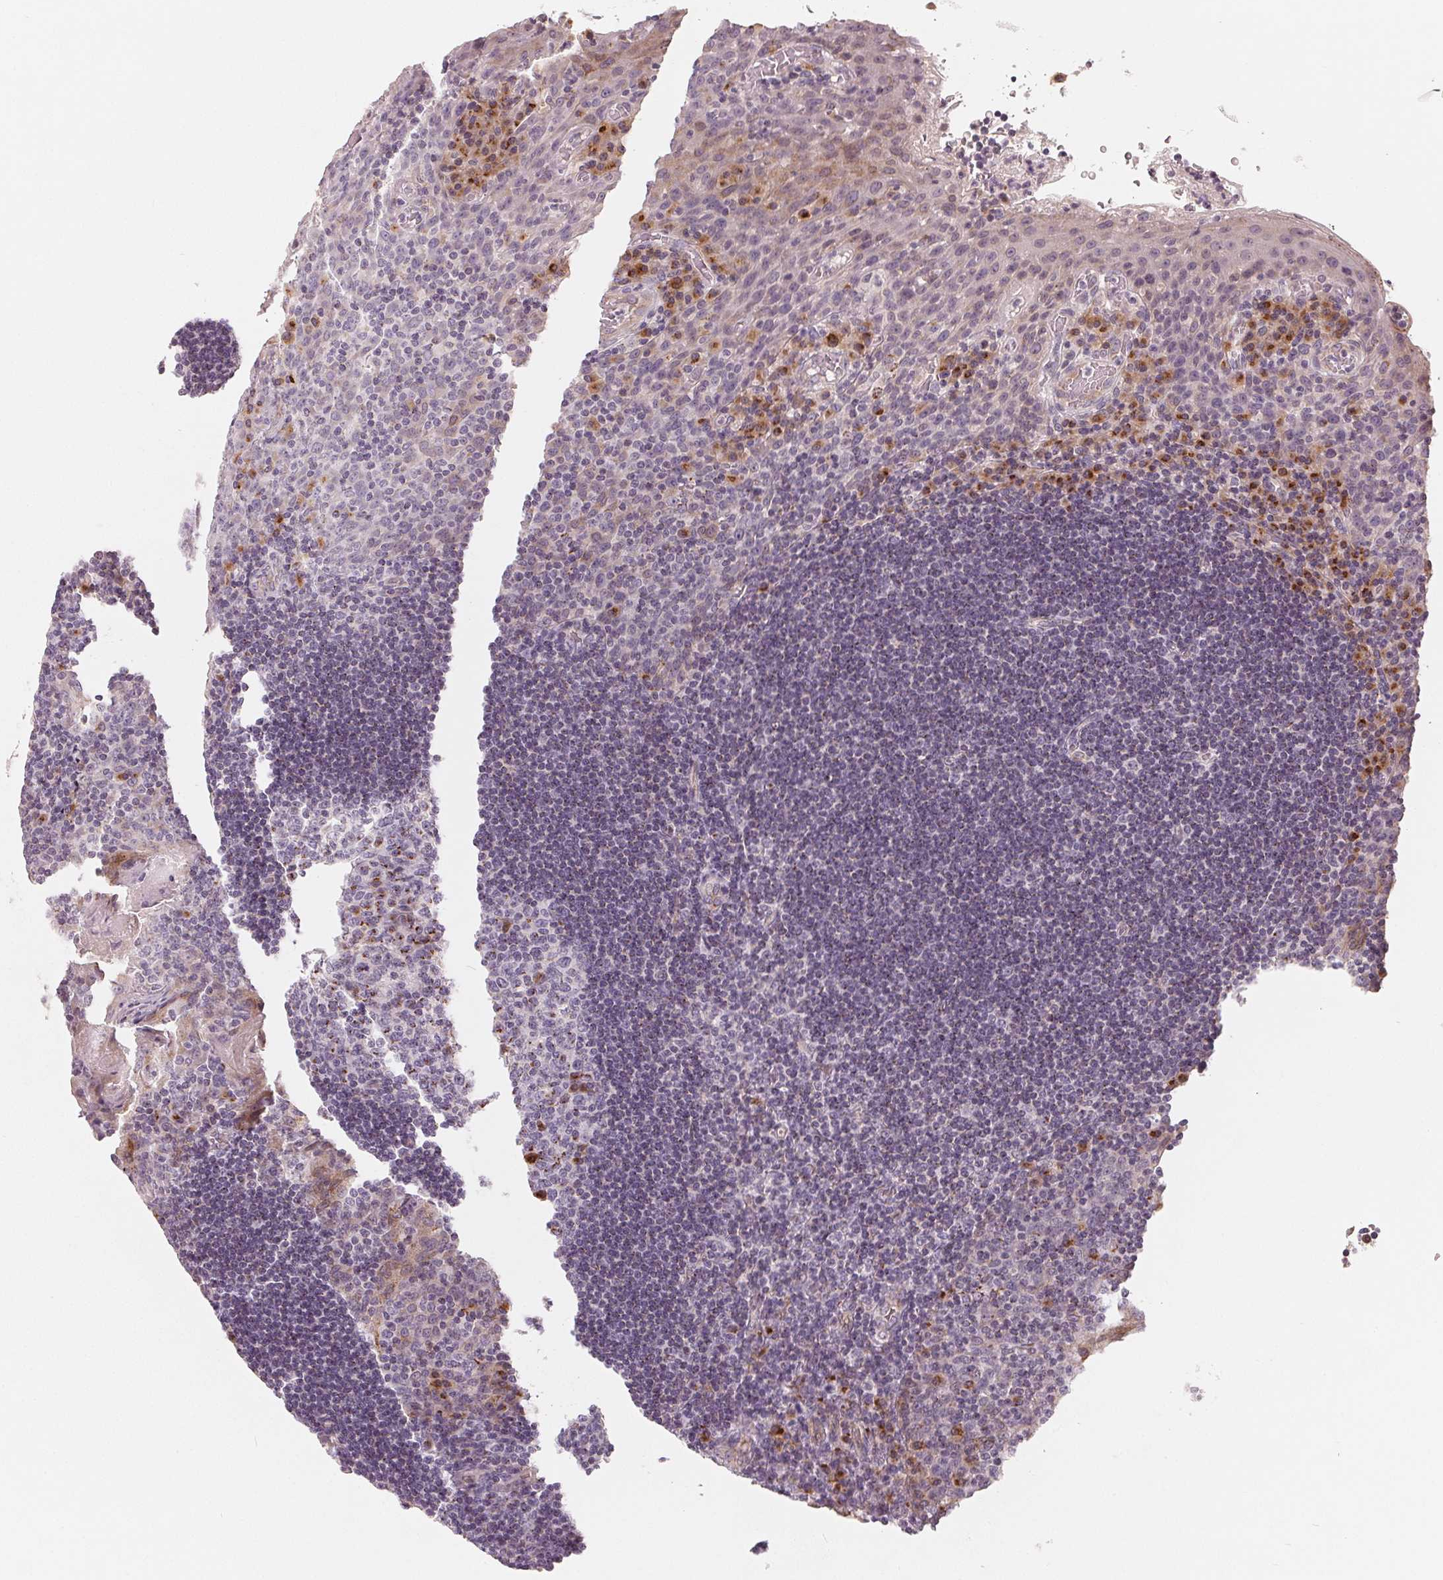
{"staining": {"intensity": "moderate", "quantity": "<25%", "location": "cytoplasmic/membranous"}, "tissue": "tonsil", "cell_type": "Germinal center cells", "image_type": "normal", "snomed": [{"axis": "morphology", "description": "Normal tissue, NOS"}, {"axis": "topography", "description": "Tonsil"}], "caption": "Tonsil was stained to show a protein in brown. There is low levels of moderate cytoplasmic/membranous expression in about <25% of germinal center cells. The protein of interest is shown in brown color, while the nuclei are stained blue.", "gene": "TMSB15B", "patient": {"sex": "male", "age": 17}}